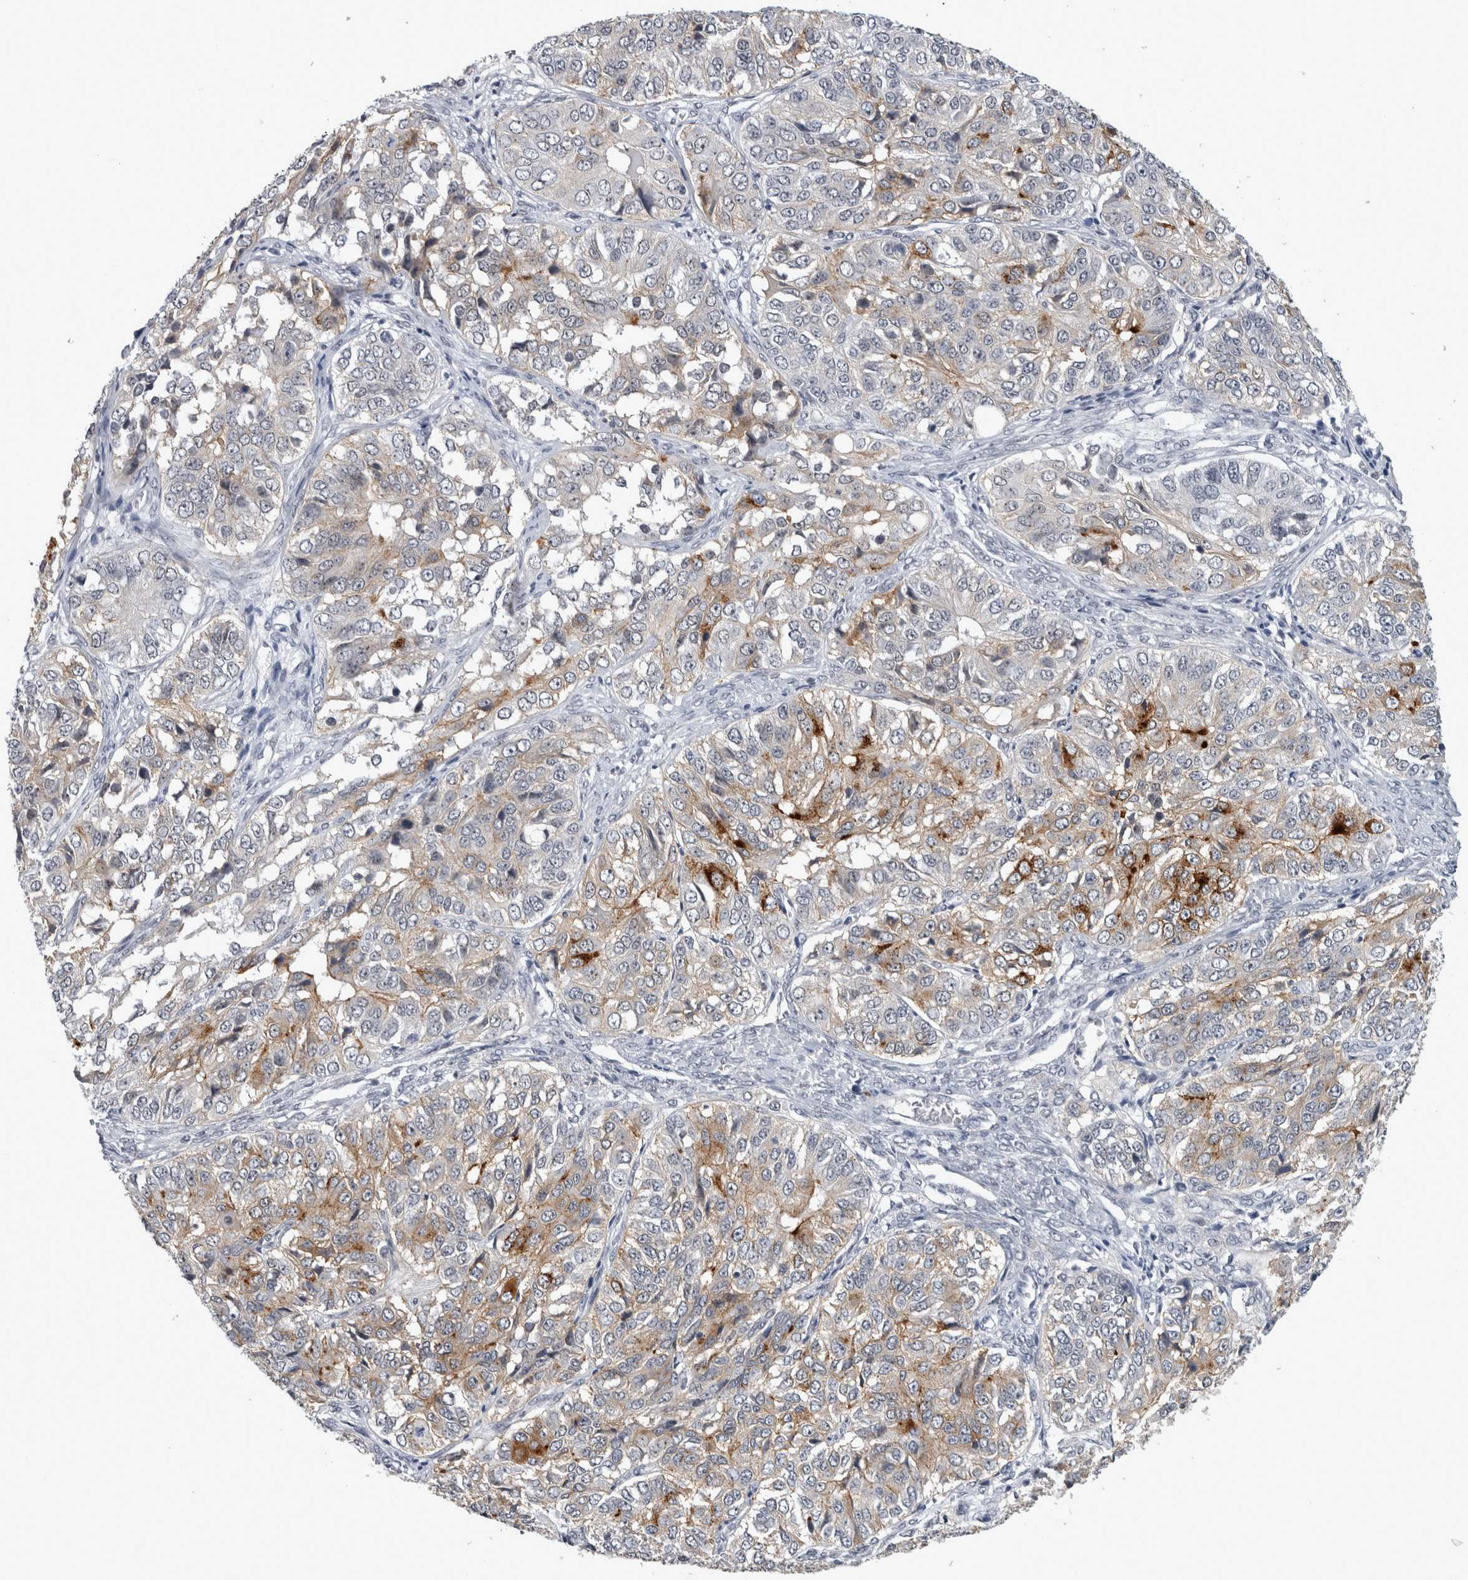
{"staining": {"intensity": "moderate", "quantity": "25%-75%", "location": "cytoplasmic/membranous"}, "tissue": "ovarian cancer", "cell_type": "Tumor cells", "image_type": "cancer", "snomed": [{"axis": "morphology", "description": "Carcinoma, endometroid"}, {"axis": "topography", "description": "Ovary"}], "caption": "Brown immunohistochemical staining in human ovarian cancer shows moderate cytoplasmic/membranous positivity in approximately 25%-75% of tumor cells.", "gene": "PEBP4", "patient": {"sex": "female", "age": 51}}